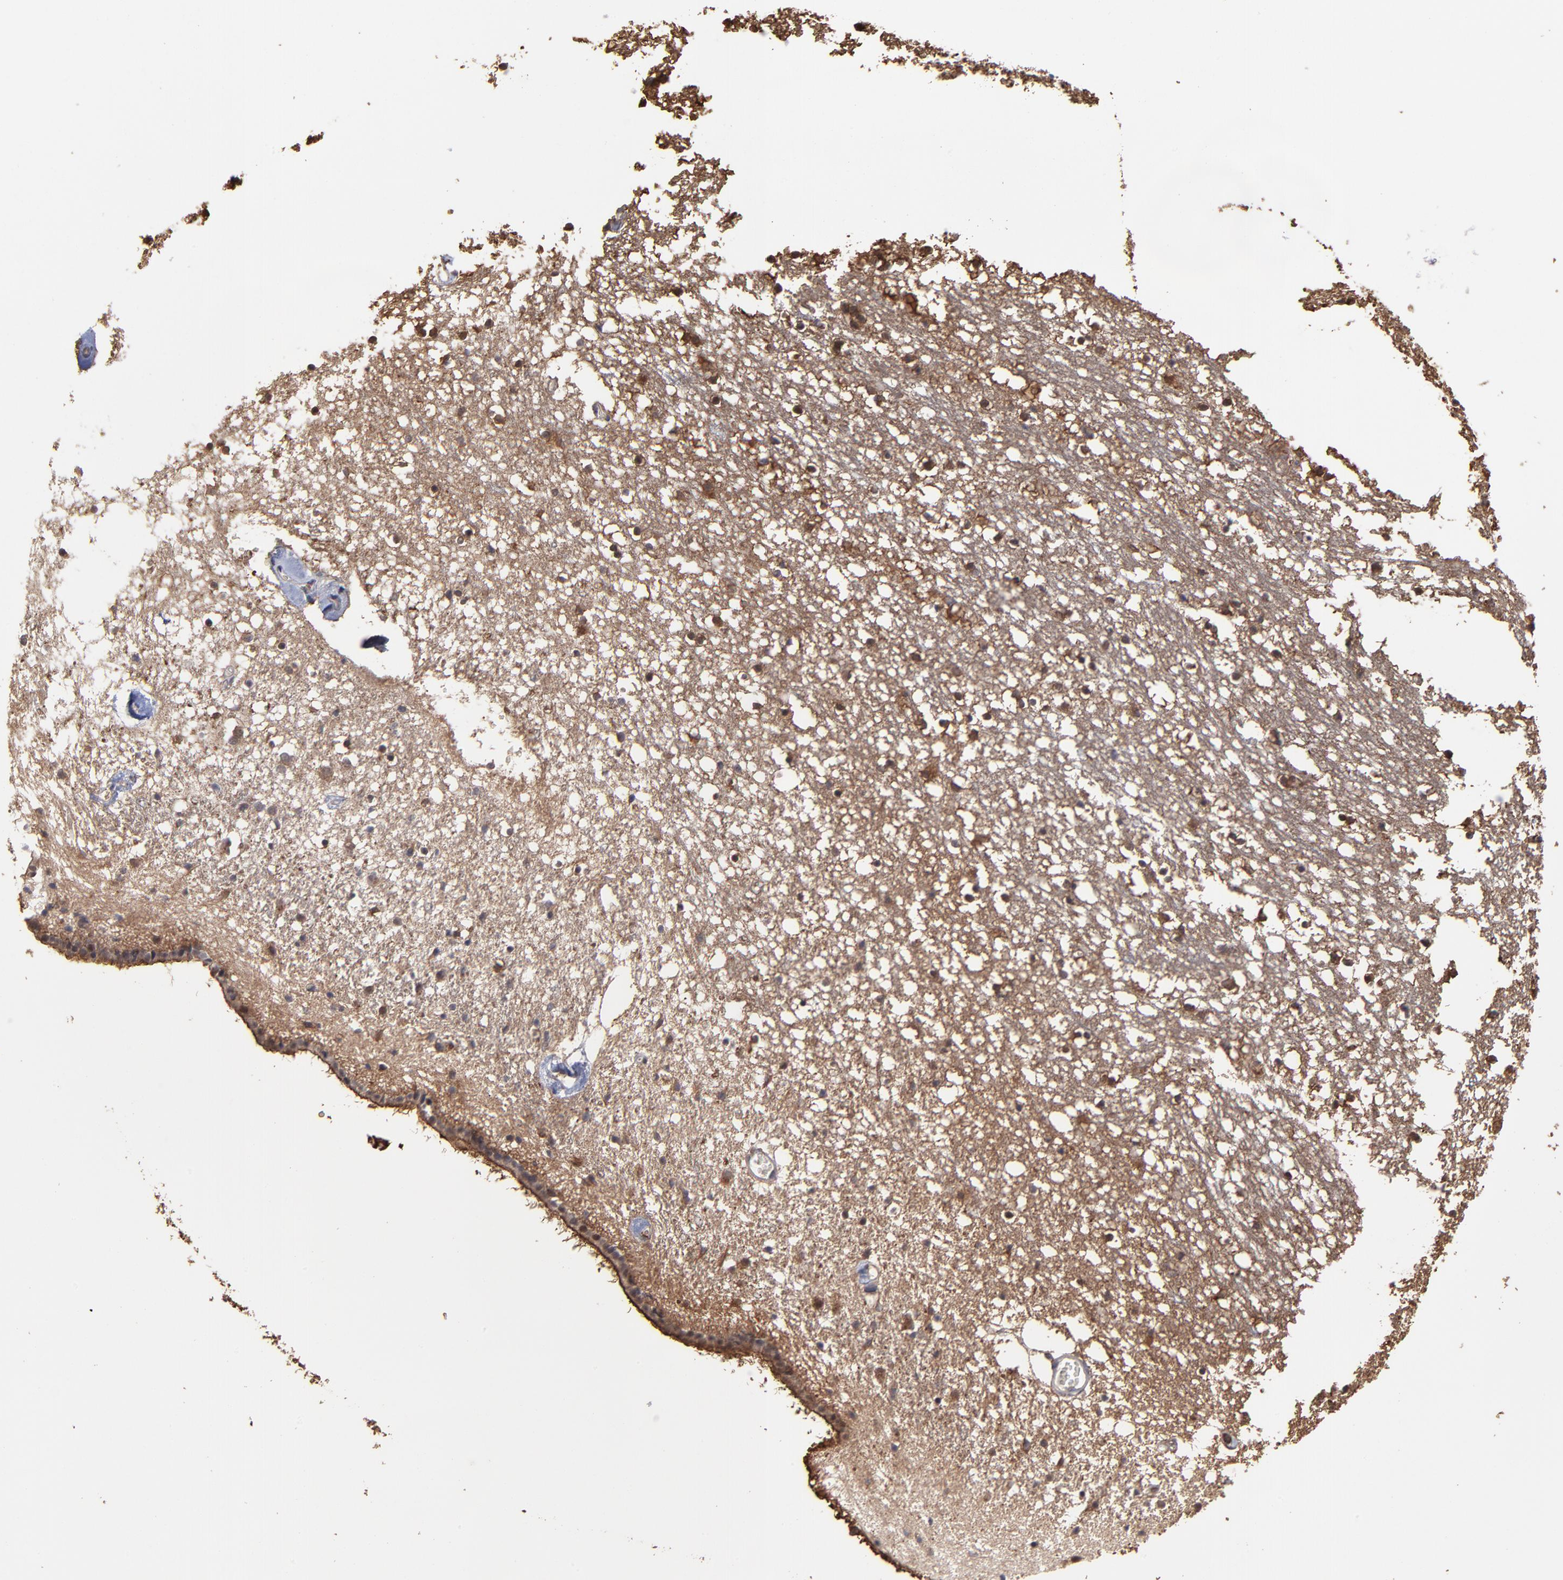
{"staining": {"intensity": "moderate", "quantity": ">75%", "location": "cytoplasmic/membranous"}, "tissue": "caudate", "cell_type": "Glial cells", "image_type": "normal", "snomed": [{"axis": "morphology", "description": "Normal tissue, NOS"}, {"axis": "topography", "description": "Lateral ventricle wall"}], "caption": "IHC of benign caudate reveals medium levels of moderate cytoplasmic/membranous staining in about >75% of glial cells. Immunohistochemistry (ihc) stains the protein in brown and the nuclei are stained blue.", "gene": "CHL1", "patient": {"sex": "male", "age": 45}}